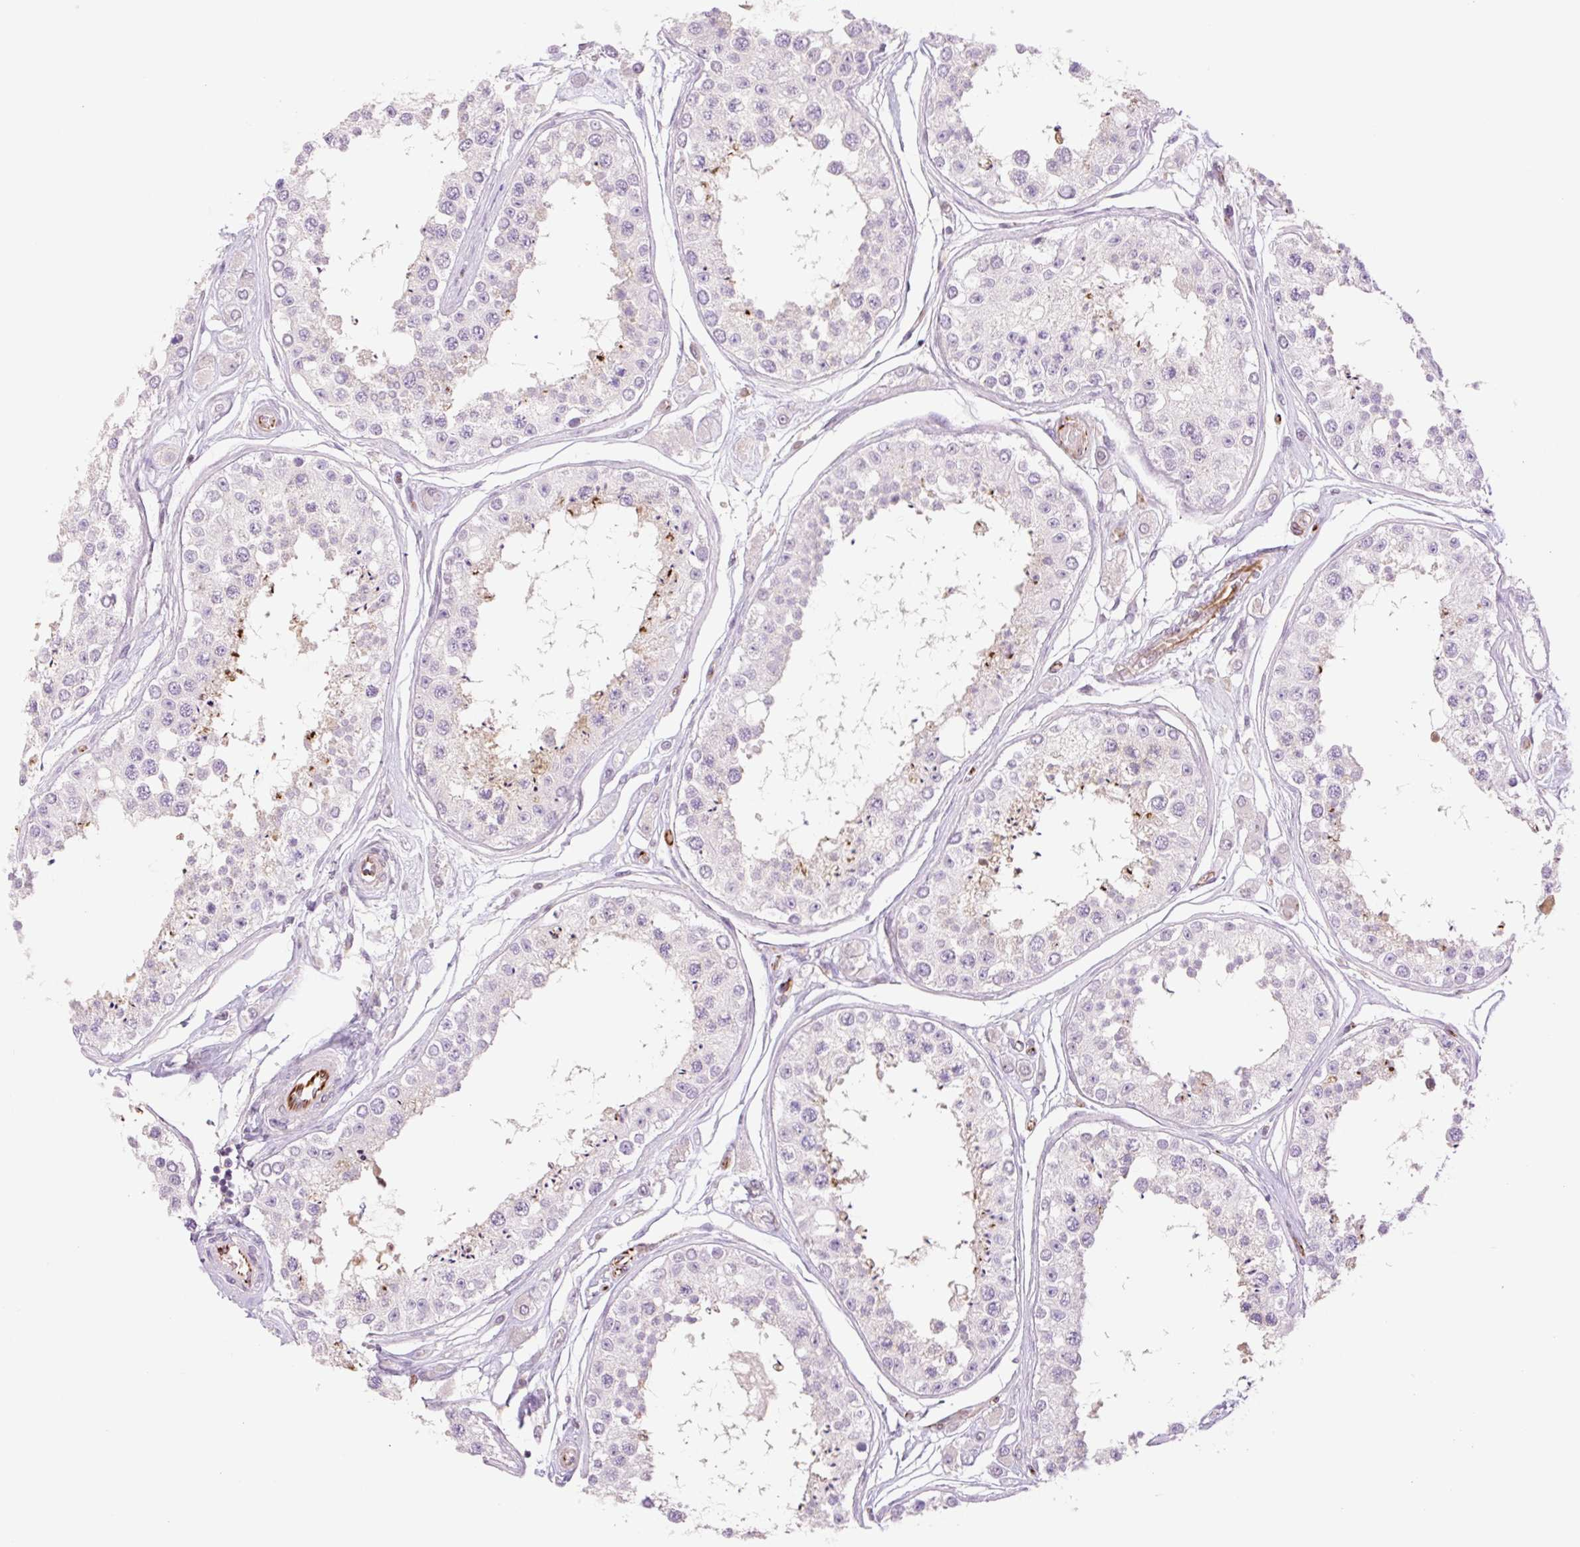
{"staining": {"intensity": "moderate", "quantity": "<25%", "location": "cytoplasmic/membranous"}, "tissue": "testis", "cell_type": "Cells in seminiferous ducts", "image_type": "normal", "snomed": [{"axis": "morphology", "description": "Normal tissue, NOS"}, {"axis": "topography", "description": "Testis"}], "caption": "Protein positivity by immunohistochemistry reveals moderate cytoplasmic/membranous staining in about <25% of cells in seminiferous ducts in normal testis.", "gene": "ZFYVE21", "patient": {"sex": "male", "age": 25}}